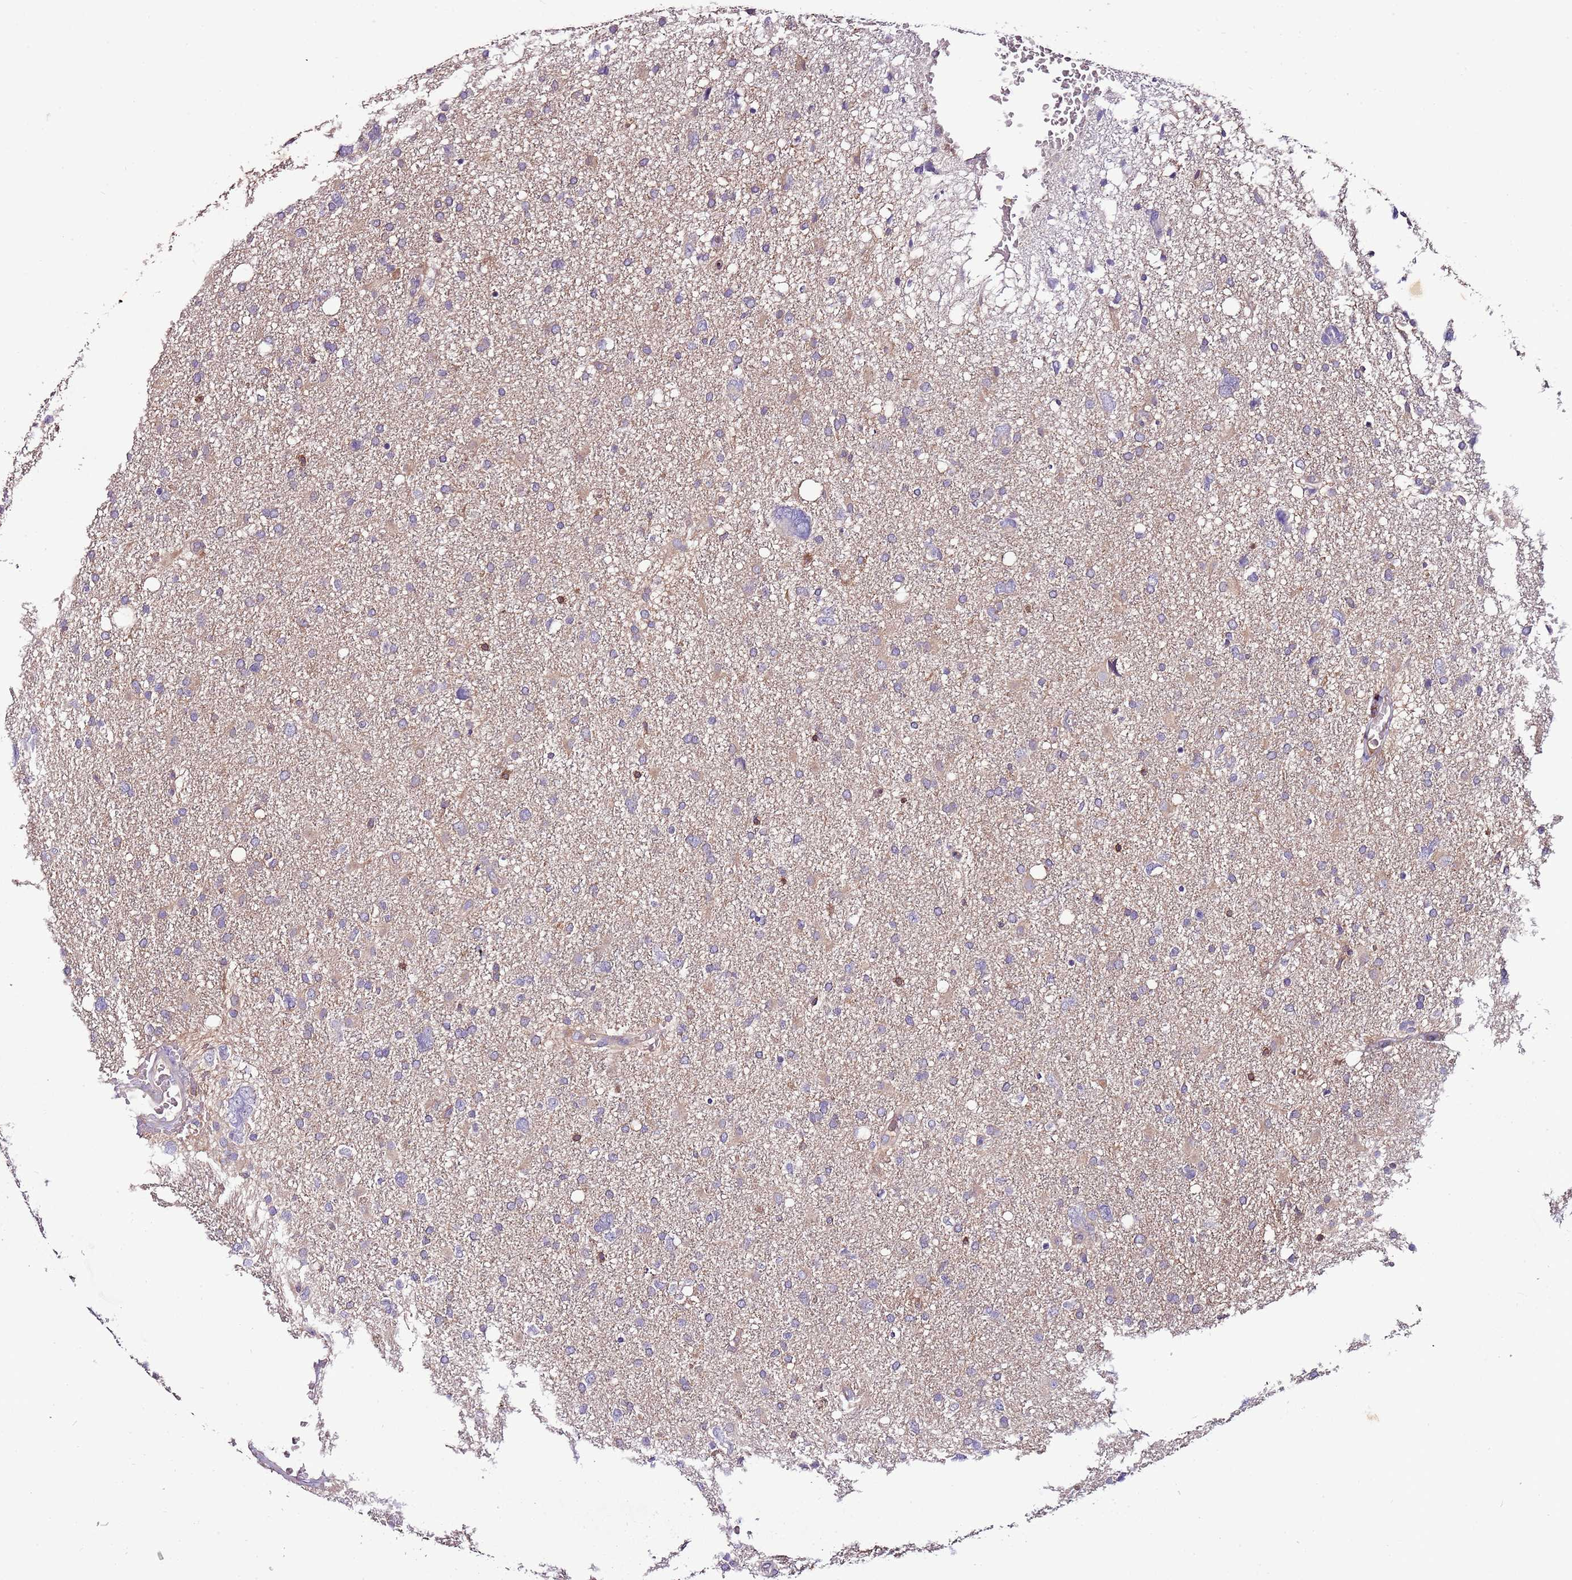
{"staining": {"intensity": "negative", "quantity": "none", "location": "none"}, "tissue": "glioma", "cell_type": "Tumor cells", "image_type": "cancer", "snomed": [{"axis": "morphology", "description": "Glioma, malignant, High grade"}, {"axis": "topography", "description": "Brain"}], "caption": "Immunohistochemistry photomicrograph of human glioma stained for a protein (brown), which shows no staining in tumor cells.", "gene": "IGIP", "patient": {"sex": "male", "age": 61}}